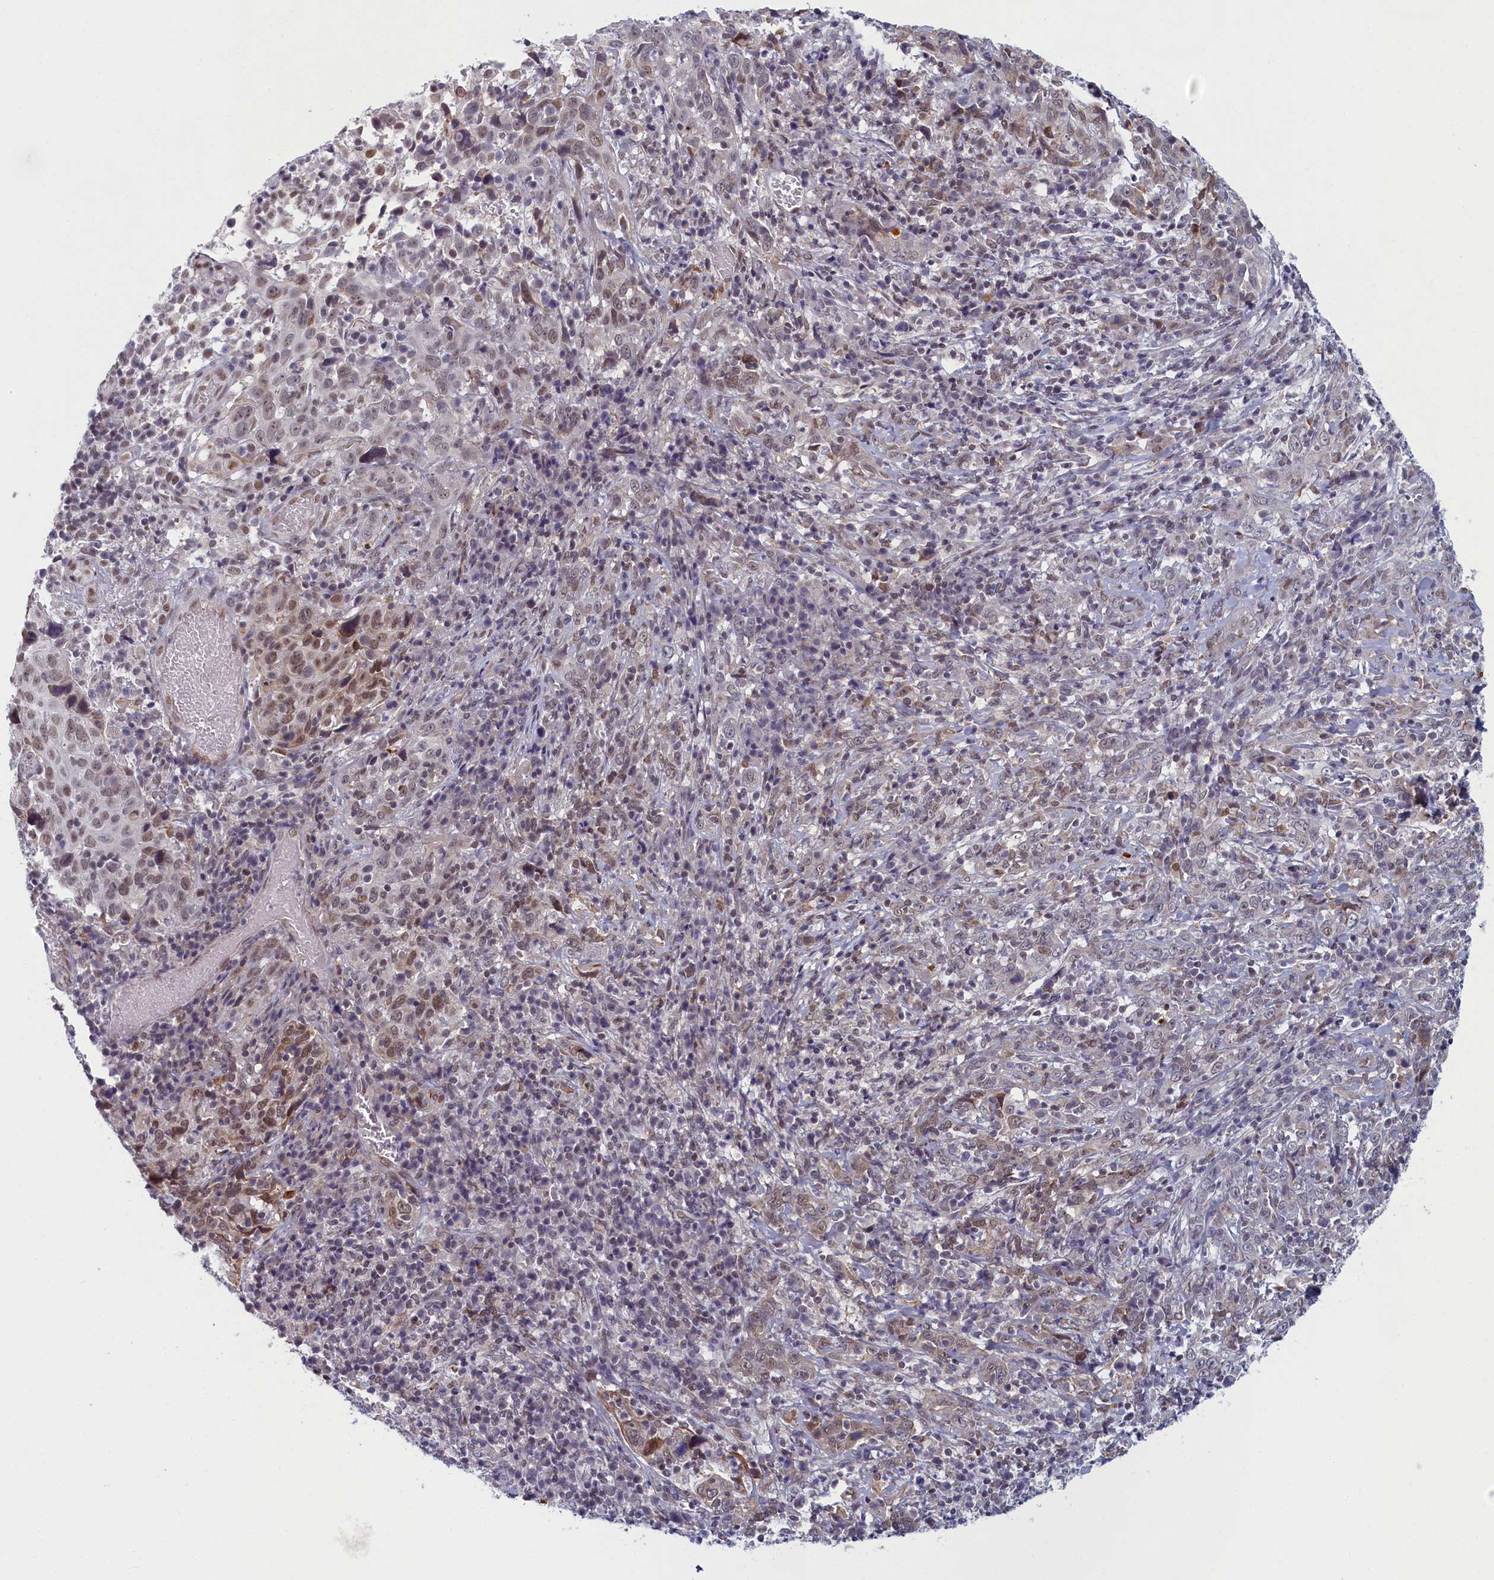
{"staining": {"intensity": "weak", "quantity": "<25%", "location": "cytoplasmic/membranous"}, "tissue": "cervical cancer", "cell_type": "Tumor cells", "image_type": "cancer", "snomed": [{"axis": "morphology", "description": "Squamous cell carcinoma, NOS"}, {"axis": "topography", "description": "Cervix"}], "caption": "Tumor cells show no significant positivity in cervical squamous cell carcinoma.", "gene": "DNAJC17", "patient": {"sex": "female", "age": 46}}